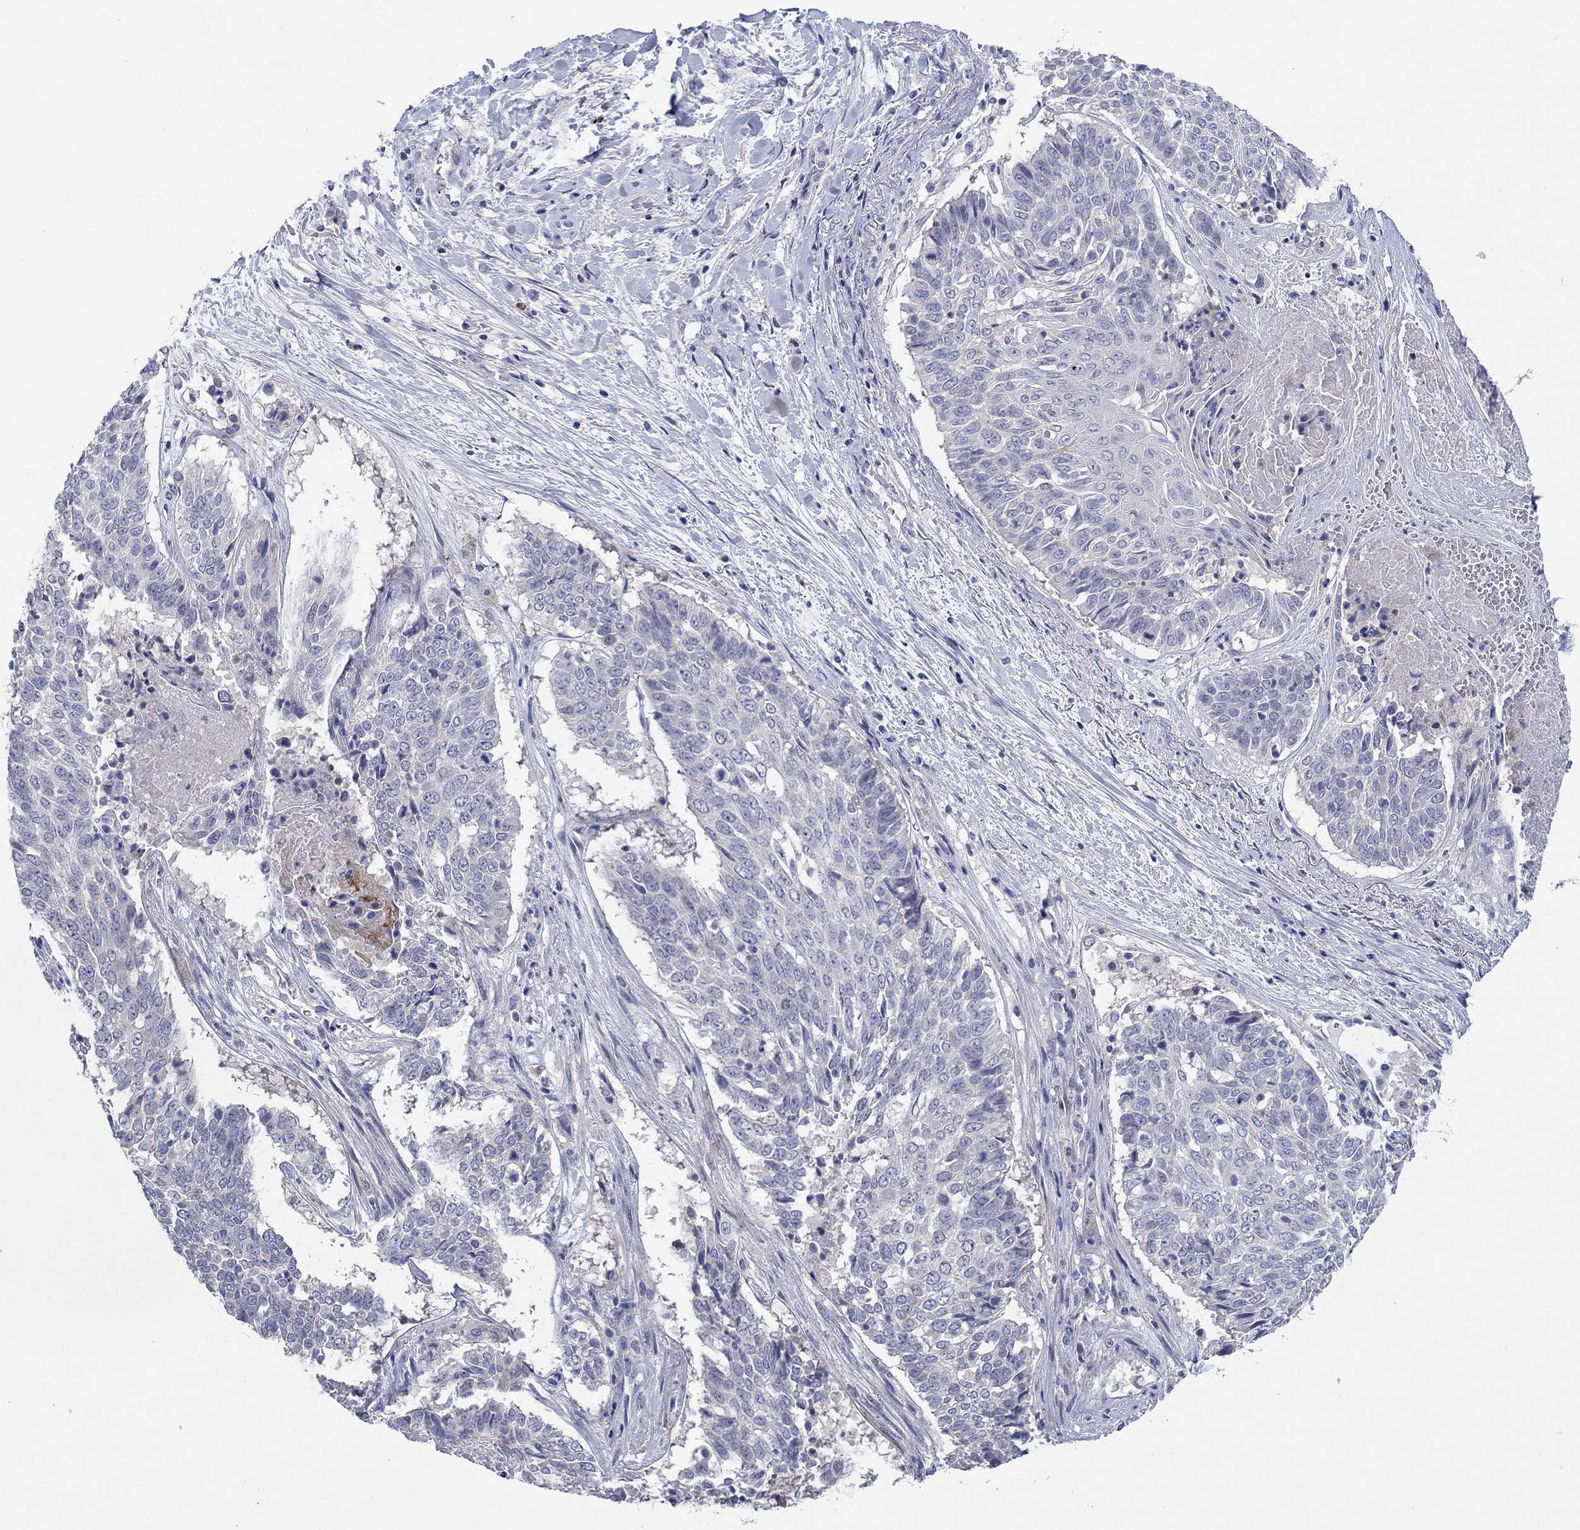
{"staining": {"intensity": "negative", "quantity": "none", "location": "none"}, "tissue": "lung cancer", "cell_type": "Tumor cells", "image_type": "cancer", "snomed": [{"axis": "morphology", "description": "Squamous cell carcinoma, NOS"}, {"axis": "topography", "description": "Lung"}], "caption": "Immunohistochemical staining of human lung cancer reveals no significant positivity in tumor cells.", "gene": "HDC", "patient": {"sex": "male", "age": 64}}